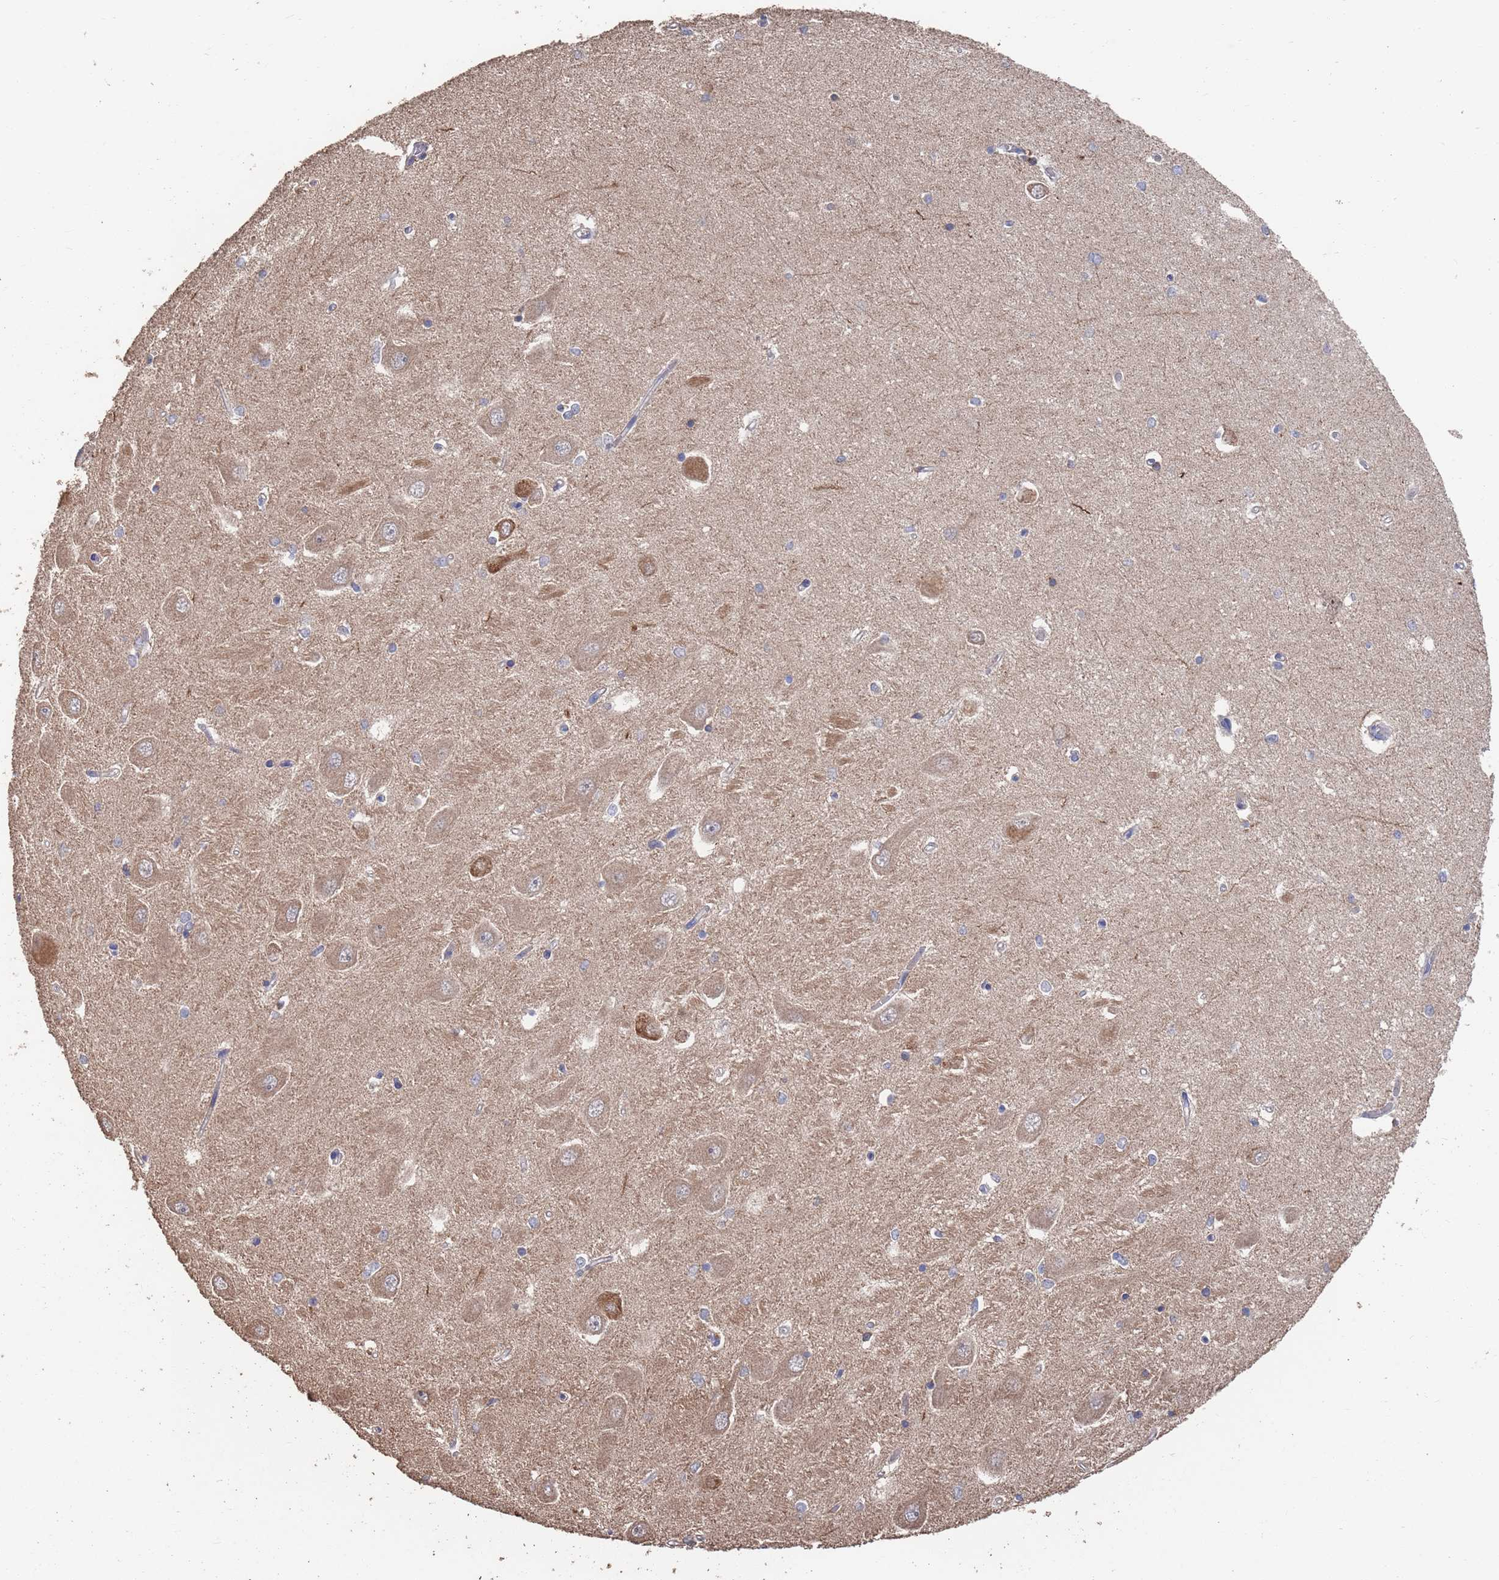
{"staining": {"intensity": "negative", "quantity": "none", "location": "none"}, "tissue": "hippocampus", "cell_type": "Glial cells", "image_type": "normal", "snomed": [{"axis": "morphology", "description": "Normal tissue, NOS"}, {"axis": "topography", "description": "Hippocampus"}], "caption": "Immunohistochemical staining of unremarkable human hippocampus displays no significant positivity in glial cells. (DAB IHC with hematoxylin counter stain).", "gene": "BTBD18", "patient": {"sex": "male", "age": 45}}